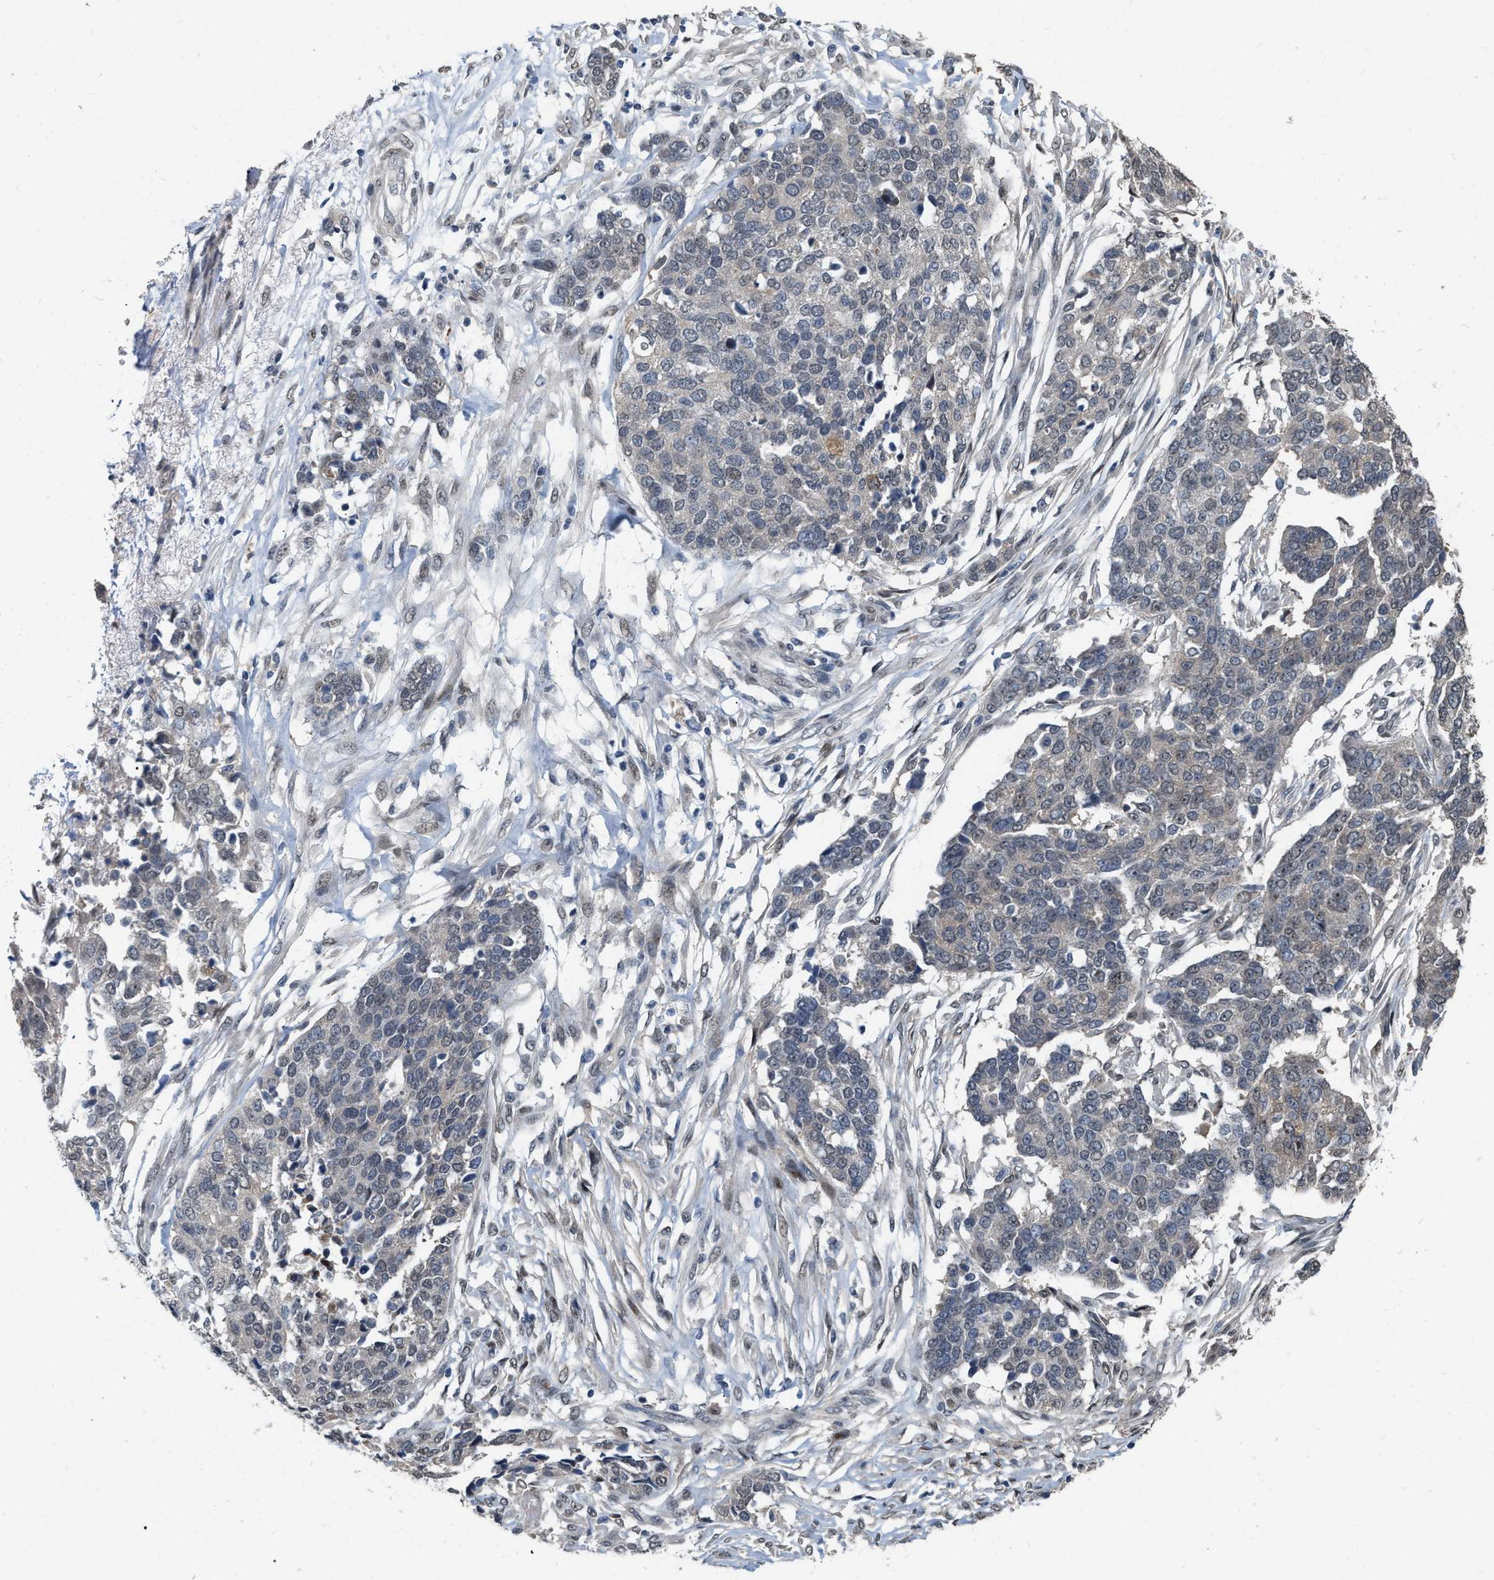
{"staining": {"intensity": "negative", "quantity": "none", "location": "none"}, "tissue": "ovarian cancer", "cell_type": "Tumor cells", "image_type": "cancer", "snomed": [{"axis": "morphology", "description": "Cystadenocarcinoma, serous, NOS"}, {"axis": "topography", "description": "Ovary"}], "caption": "Immunohistochemistry image of human ovarian cancer stained for a protein (brown), which displays no expression in tumor cells.", "gene": "RUVBL1", "patient": {"sex": "female", "age": 44}}